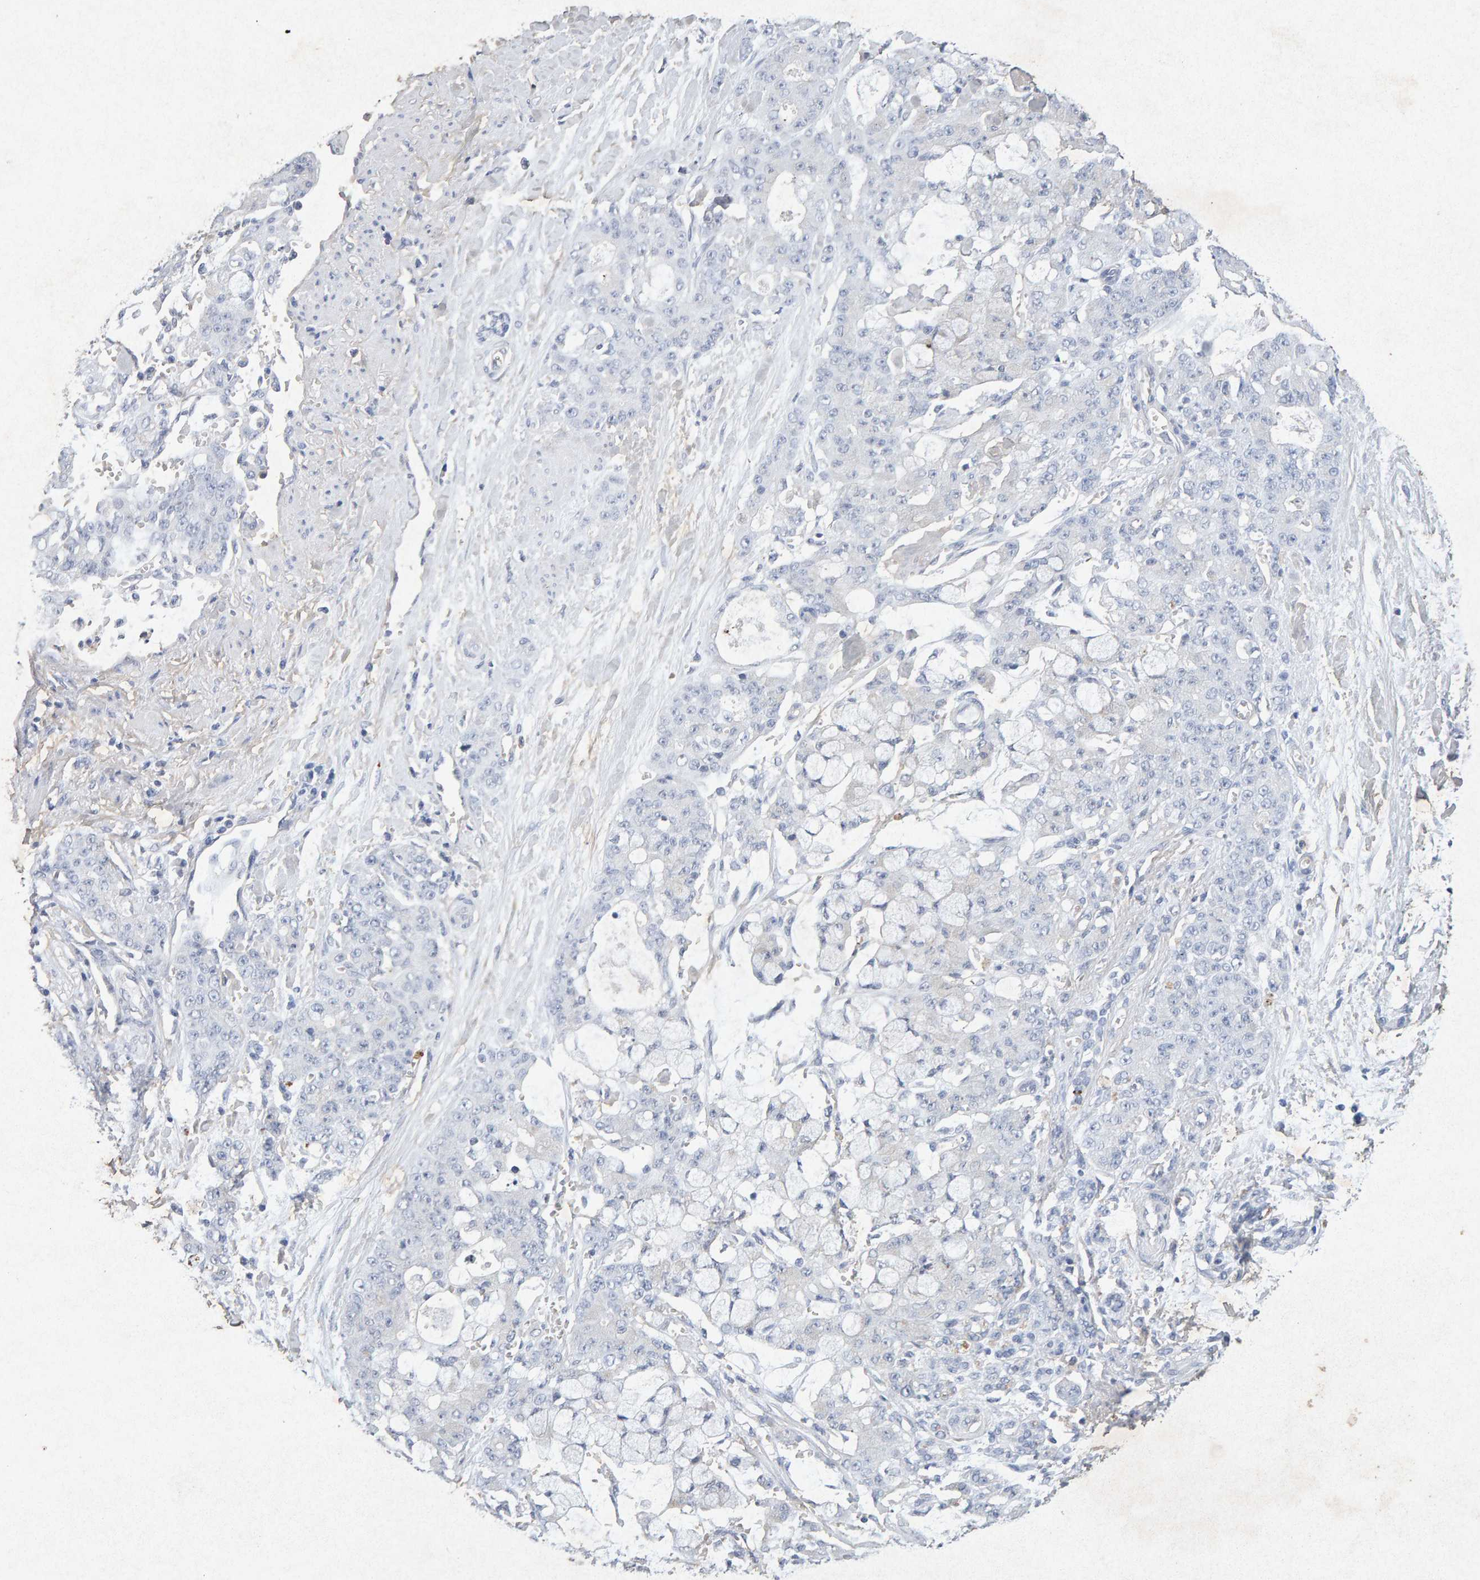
{"staining": {"intensity": "negative", "quantity": "none", "location": "none"}, "tissue": "pancreatic cancer", "cell_type": "Tumor cells", "image_type": "cancer", "snomed": [{"axis": "morphology", "description": "Adenocarcinoma, NOS"}, {"axis": "topography", "description": "Pancreas"}], "caption": "Immunohistochemistry image of pancreatic cancer stained for a protein (brown), which displays no positivity in tumor cells.", "gene": "PTPRM", "patient": {"sex": "female", "age": 73}}